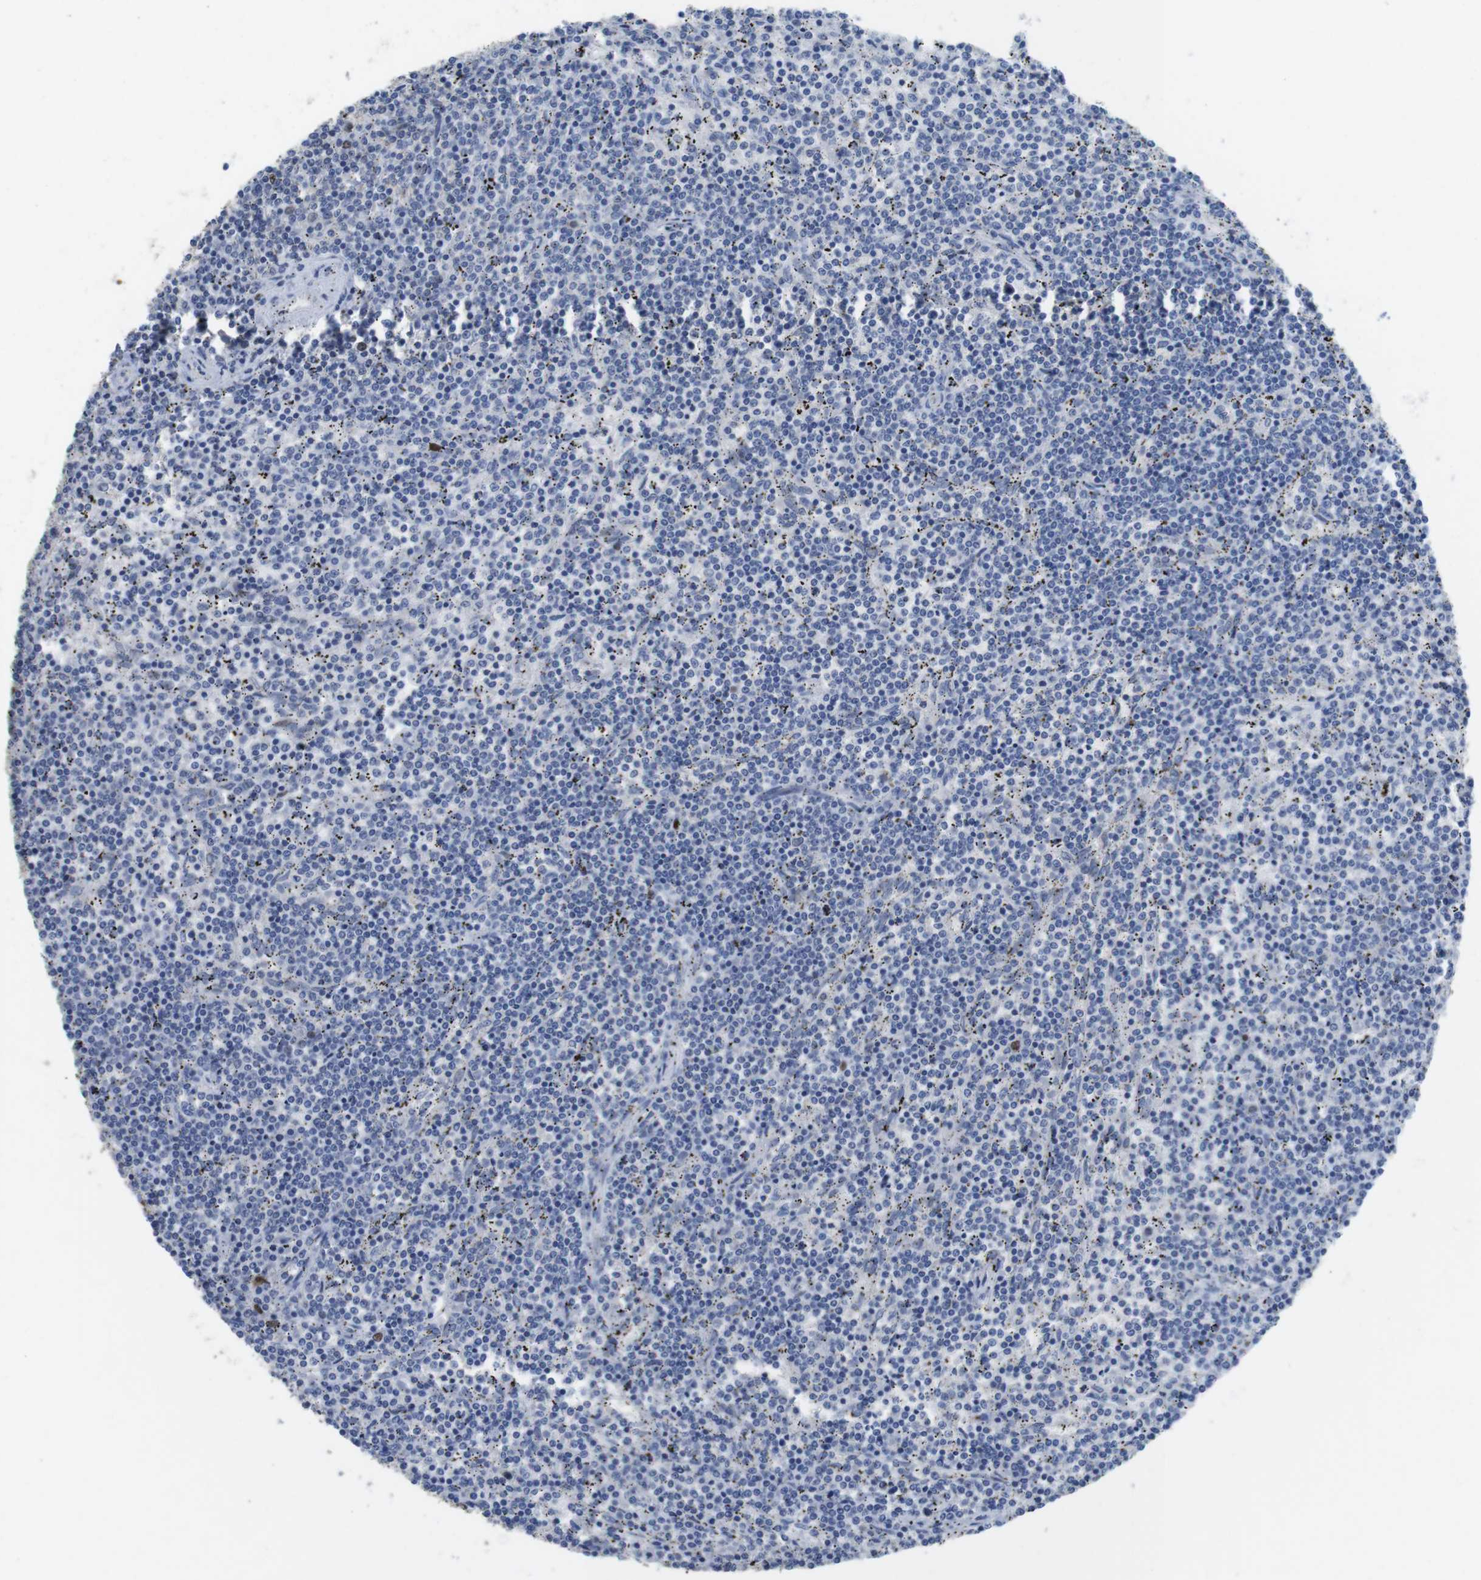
{"staining": {"intensity": "moderate", "quantity": "<25%", "location": "nuclear"}, "tissue": "lymphoma", "cell_type": "Tumor cells", "image_type": "cancer", "snomed": [{"axis": "morphology", "description": "Malignant lymphoma, non-Hodgkin's type, Low grade"}, {"axis": "topography", "description": "Spleen"}], "caption": "The image demonstrates immunohistochemical staining of low-grade malignant lymphoma, non-Hodgkin's type. There is moderate nuclear positivity is present in about <25% of tumor cells.", "gene": "KPNA2", "patient": {"sex": "female", "age": 50}}